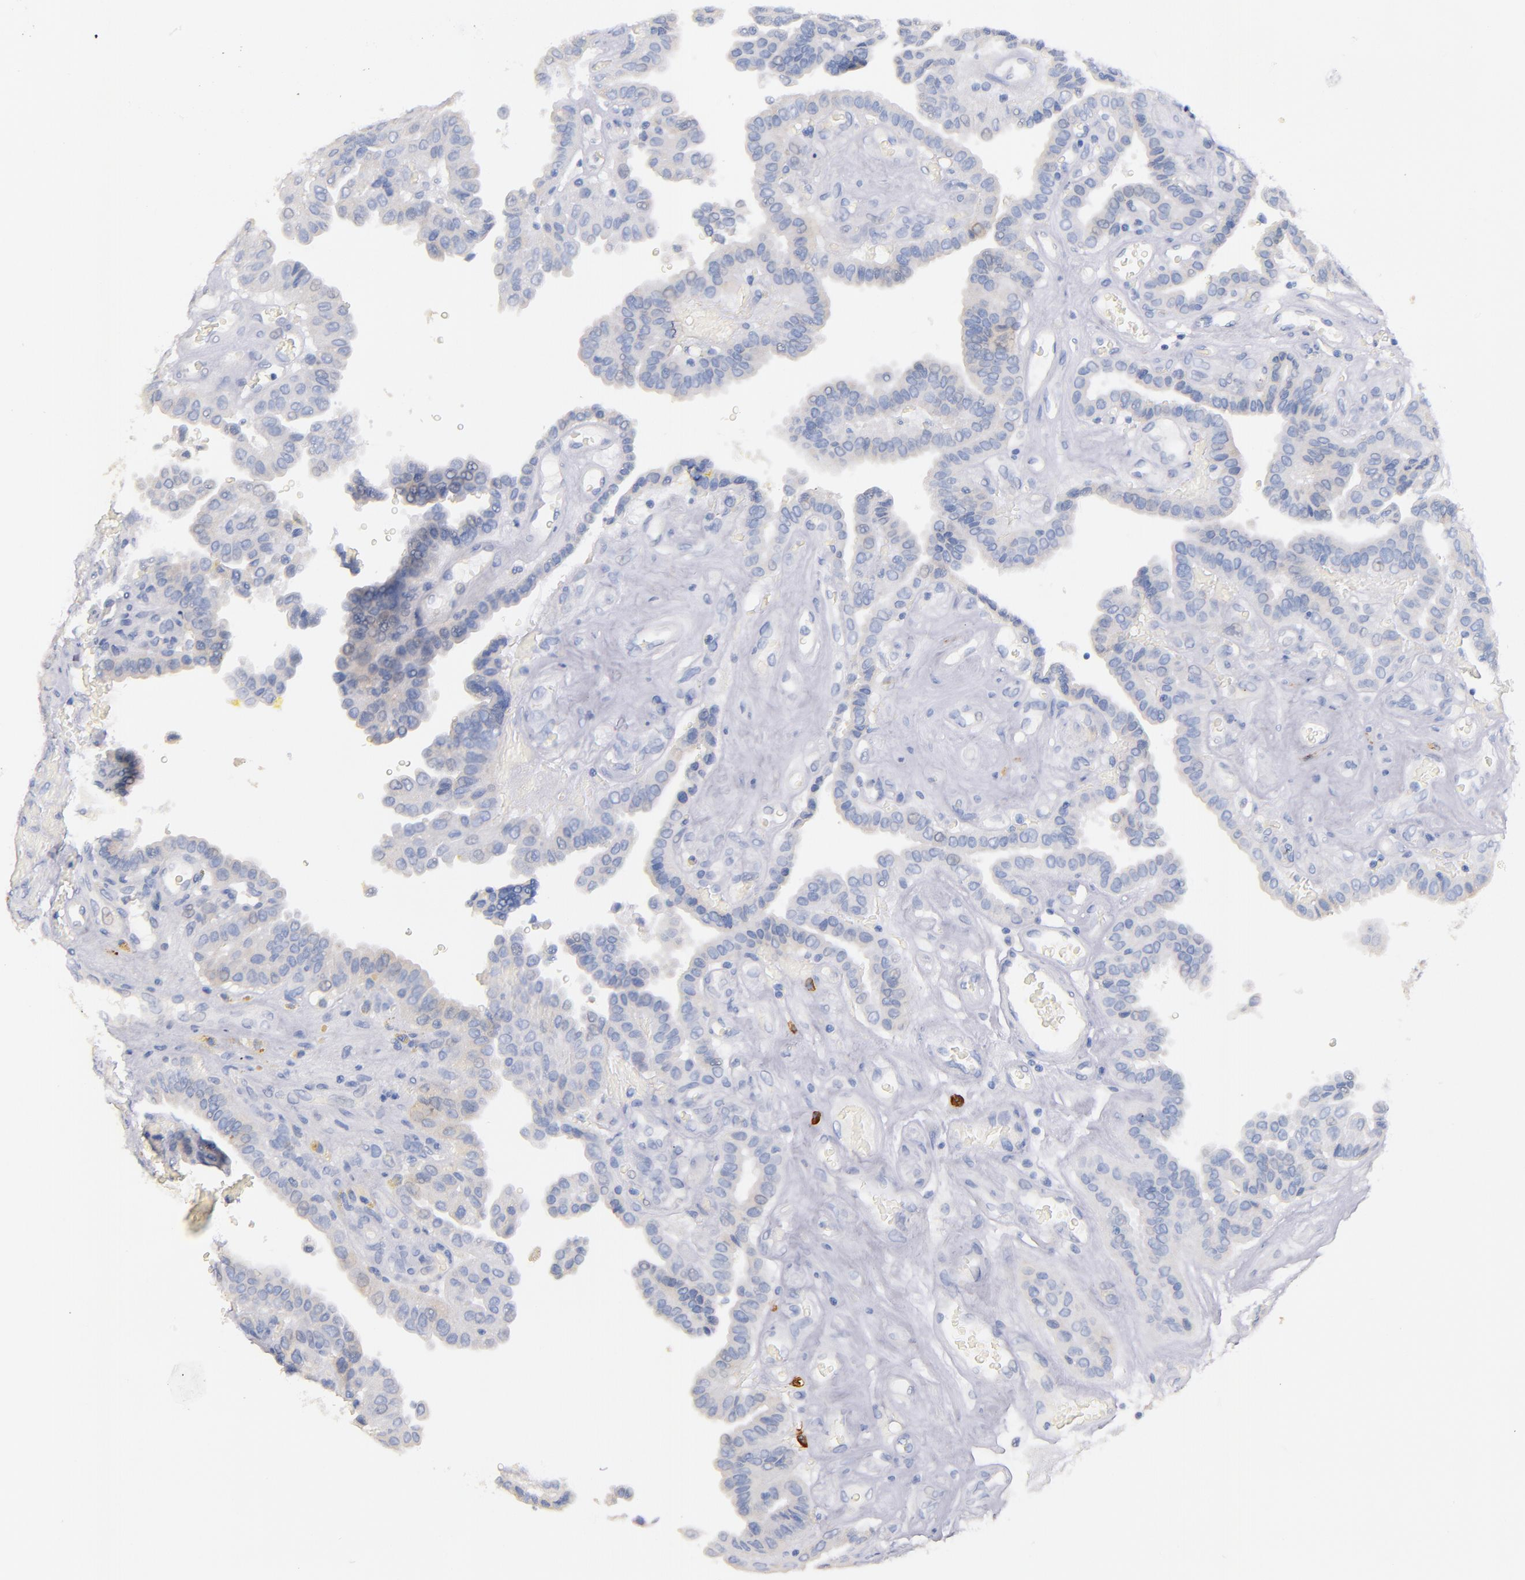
{"staining": {"intensity": "negative", "quantity": "none", "location": "none"}, "tissue": "thyroid cancer", "cell_type": "Tumor cells", "image_type": "cancer", "snomed": [{"axis": "morphology", "description": "Papillary adenocarcinoma, NOS"}, {"axis": "topography", "description": "Thyroid gland"}], "caption": "A high-resolution image shows immunohistochemistry staining of papillary adenocarcinoma (thyroid), which reveals no significant expression in tumor cells.", "gene": "KIT", "patient": {"sex": "male", "age": 87}}